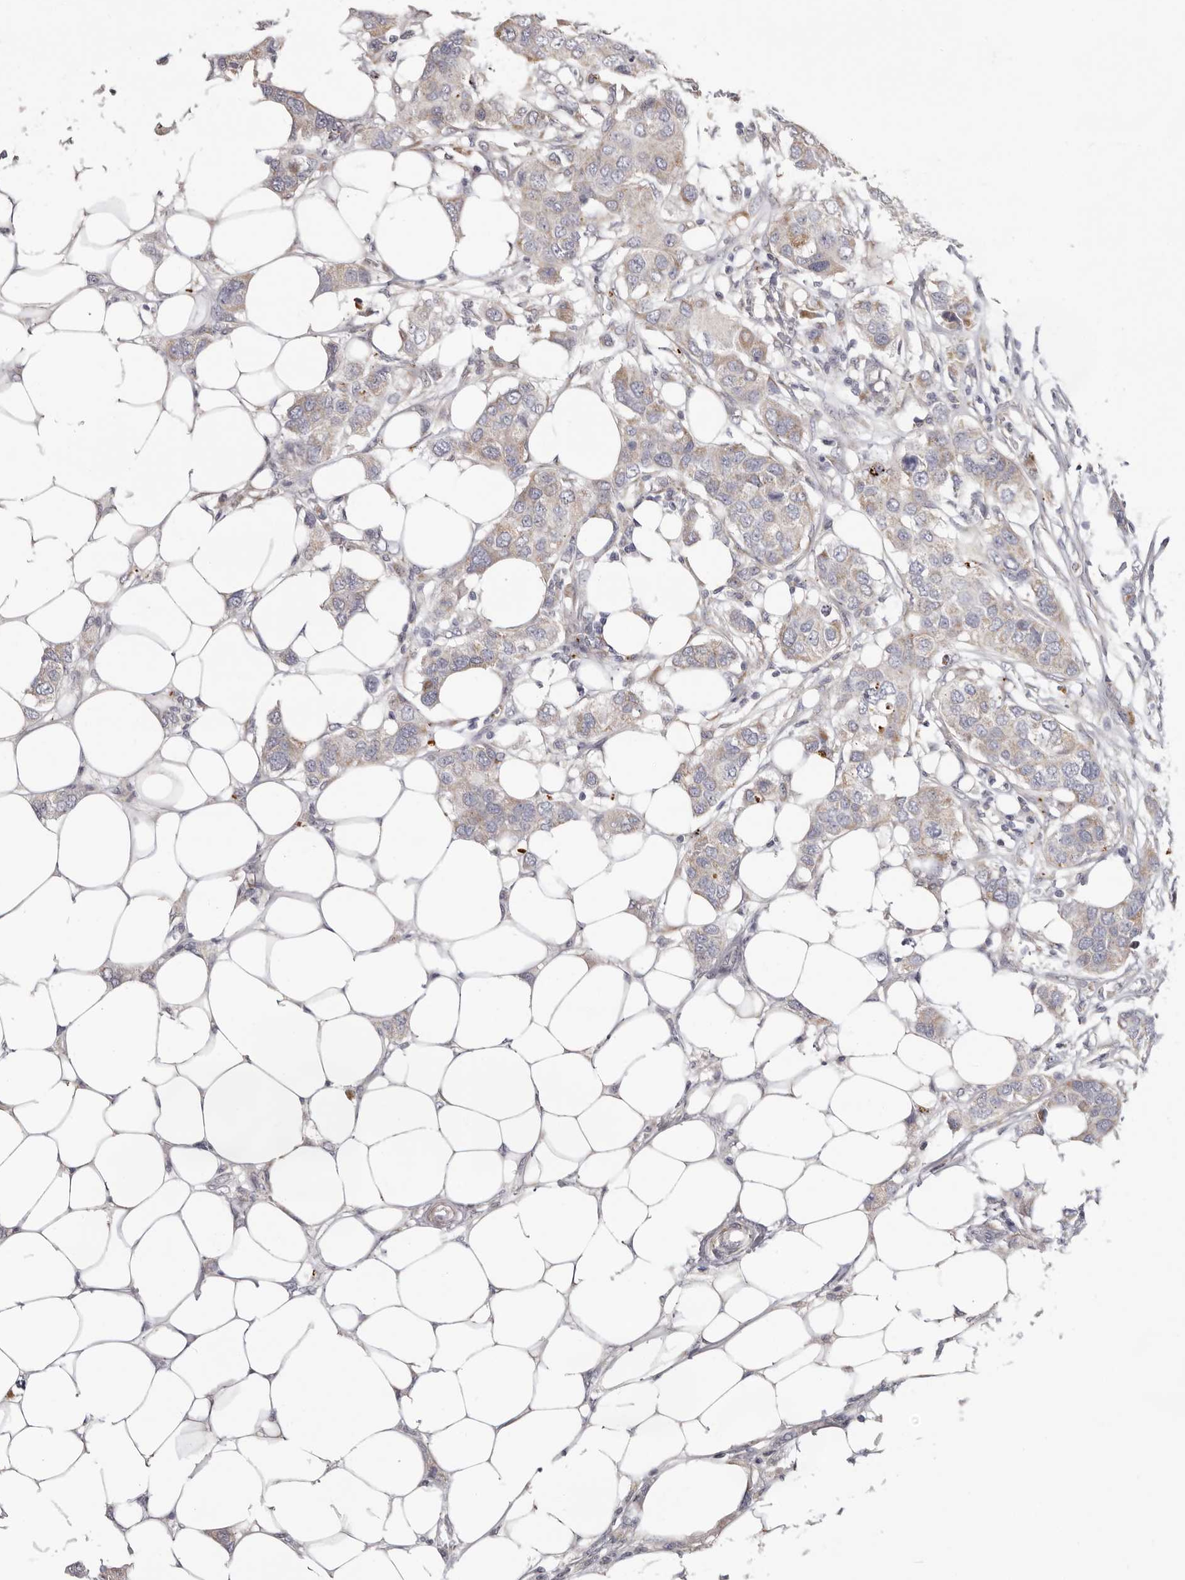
{"staining": {"intensity": "negative", "quantity": "none", "location": "none"}, "tissue": "breast cancer", "cell_type": "Tumor cells", "image_type": "cancer", "snomed": [{"axis": "morphology", "description": "Duct carcinoma"}, {"axis": "topography", "description": "Breast"}], "caption": "Image shows no protein expression in tumor cells of breast cancer tissue. The staining is performed using DAB (3,3'-diaminobenzidine) brown chromogen with nuclei counter-stained in using hematoxylin.", "gene": "MRPS10", "patient": {"sex": "female", "age": 50}}